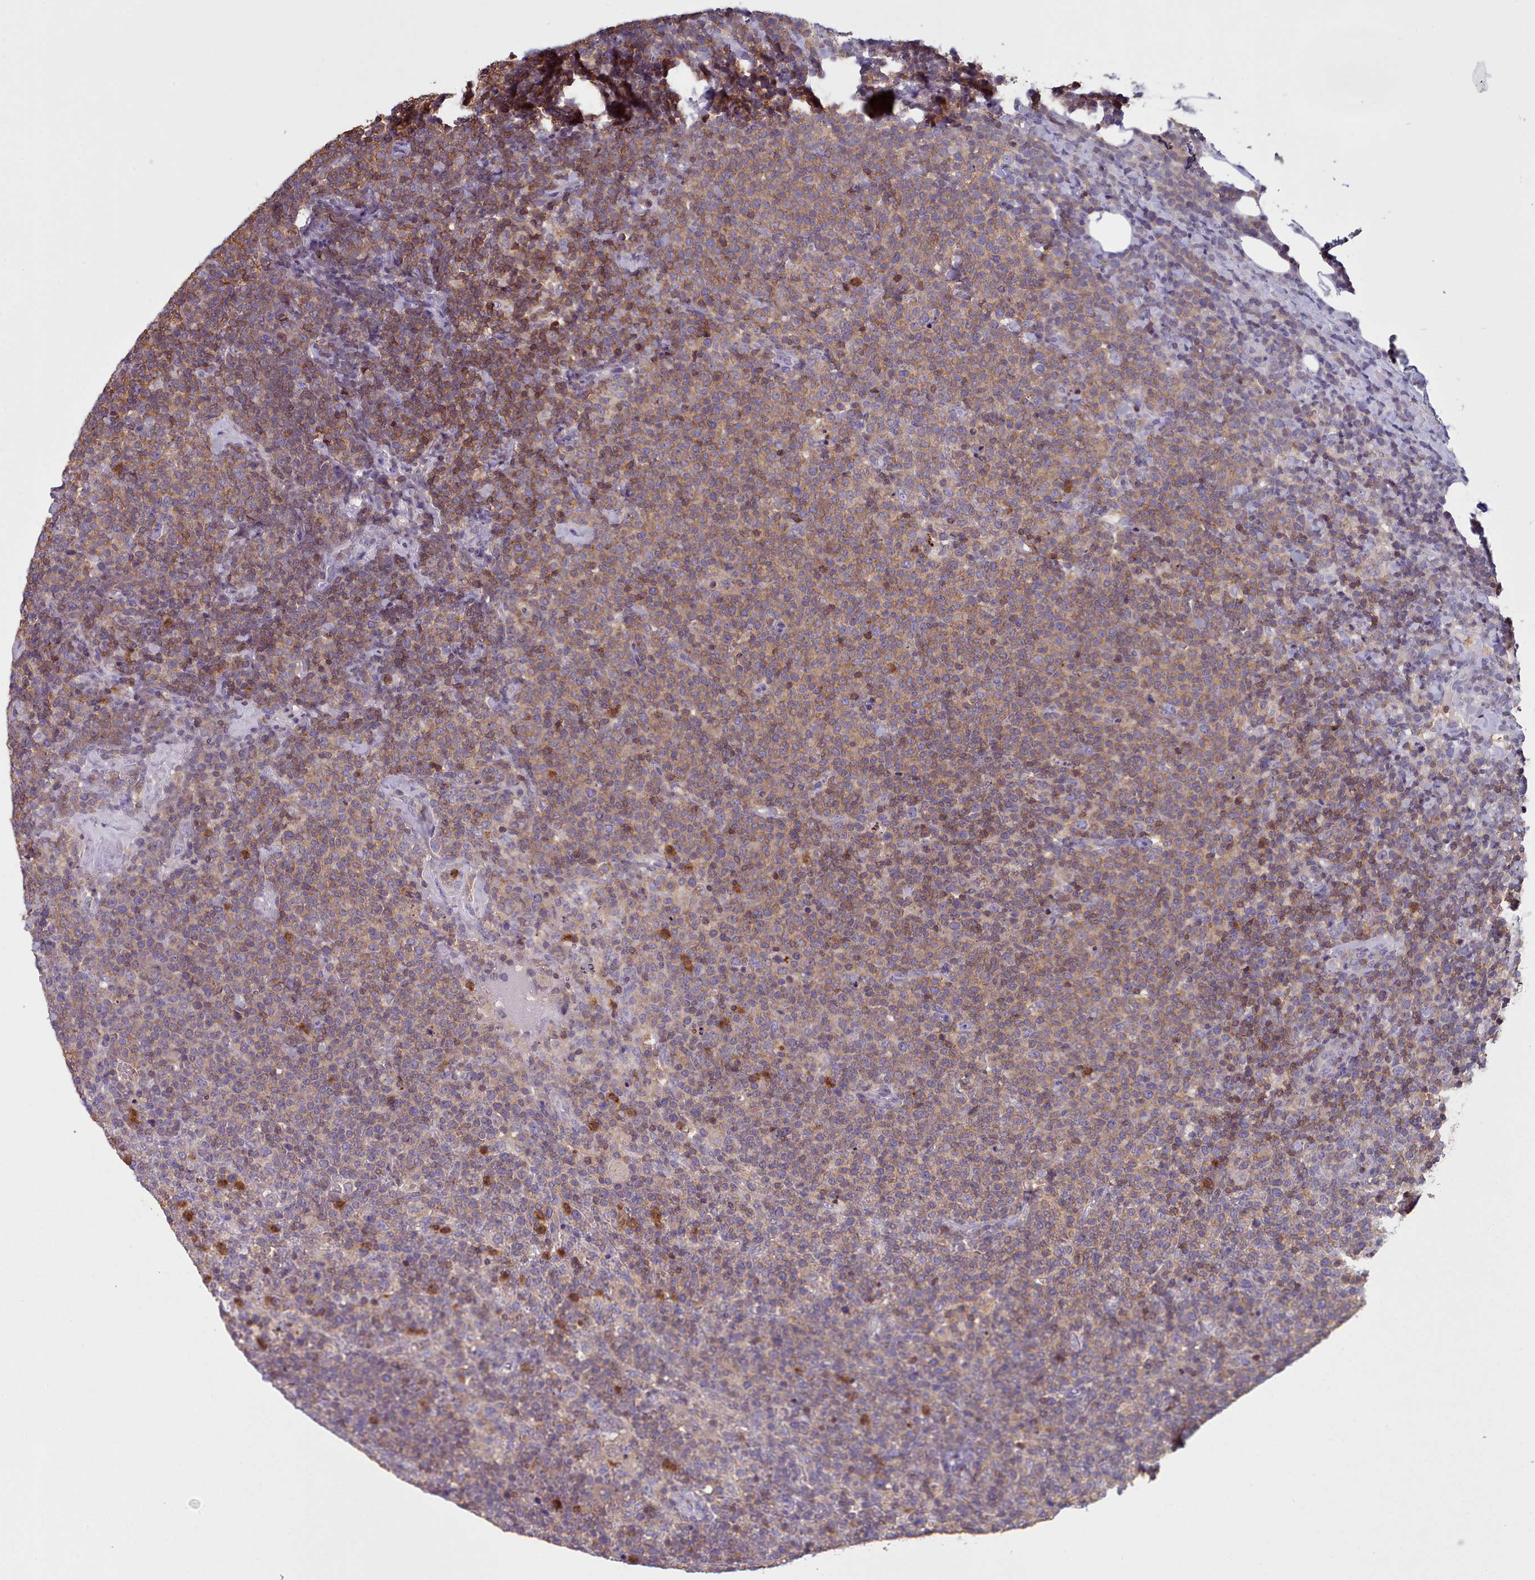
{"staining": {"intensity": "moderate", "quantity": ">75%", "location": "cytoplasmic/membranous"}, "tissue": "lymphoma", "cell_type": "Tumor cells", "image_type": "cancer", "snomed": [{"axis": "morphology", "description": "Malignant lymphoma, non-Hodgkin's type, High grade"}, {"axis": "topography", "description": "Lymph node"}], "caption": "Moderate cytoplasmic/membranous protein staining is identified in approximately >75% of tumor cells in malignant lymphoma, non-Hodgkin's type (high-grade). (DAB (3,3'-diaminobenzidine) IHC with brightfield microscopy, high magnification).", "gene": "RAC2", "patient": {"sex": "male", "age": 61}}